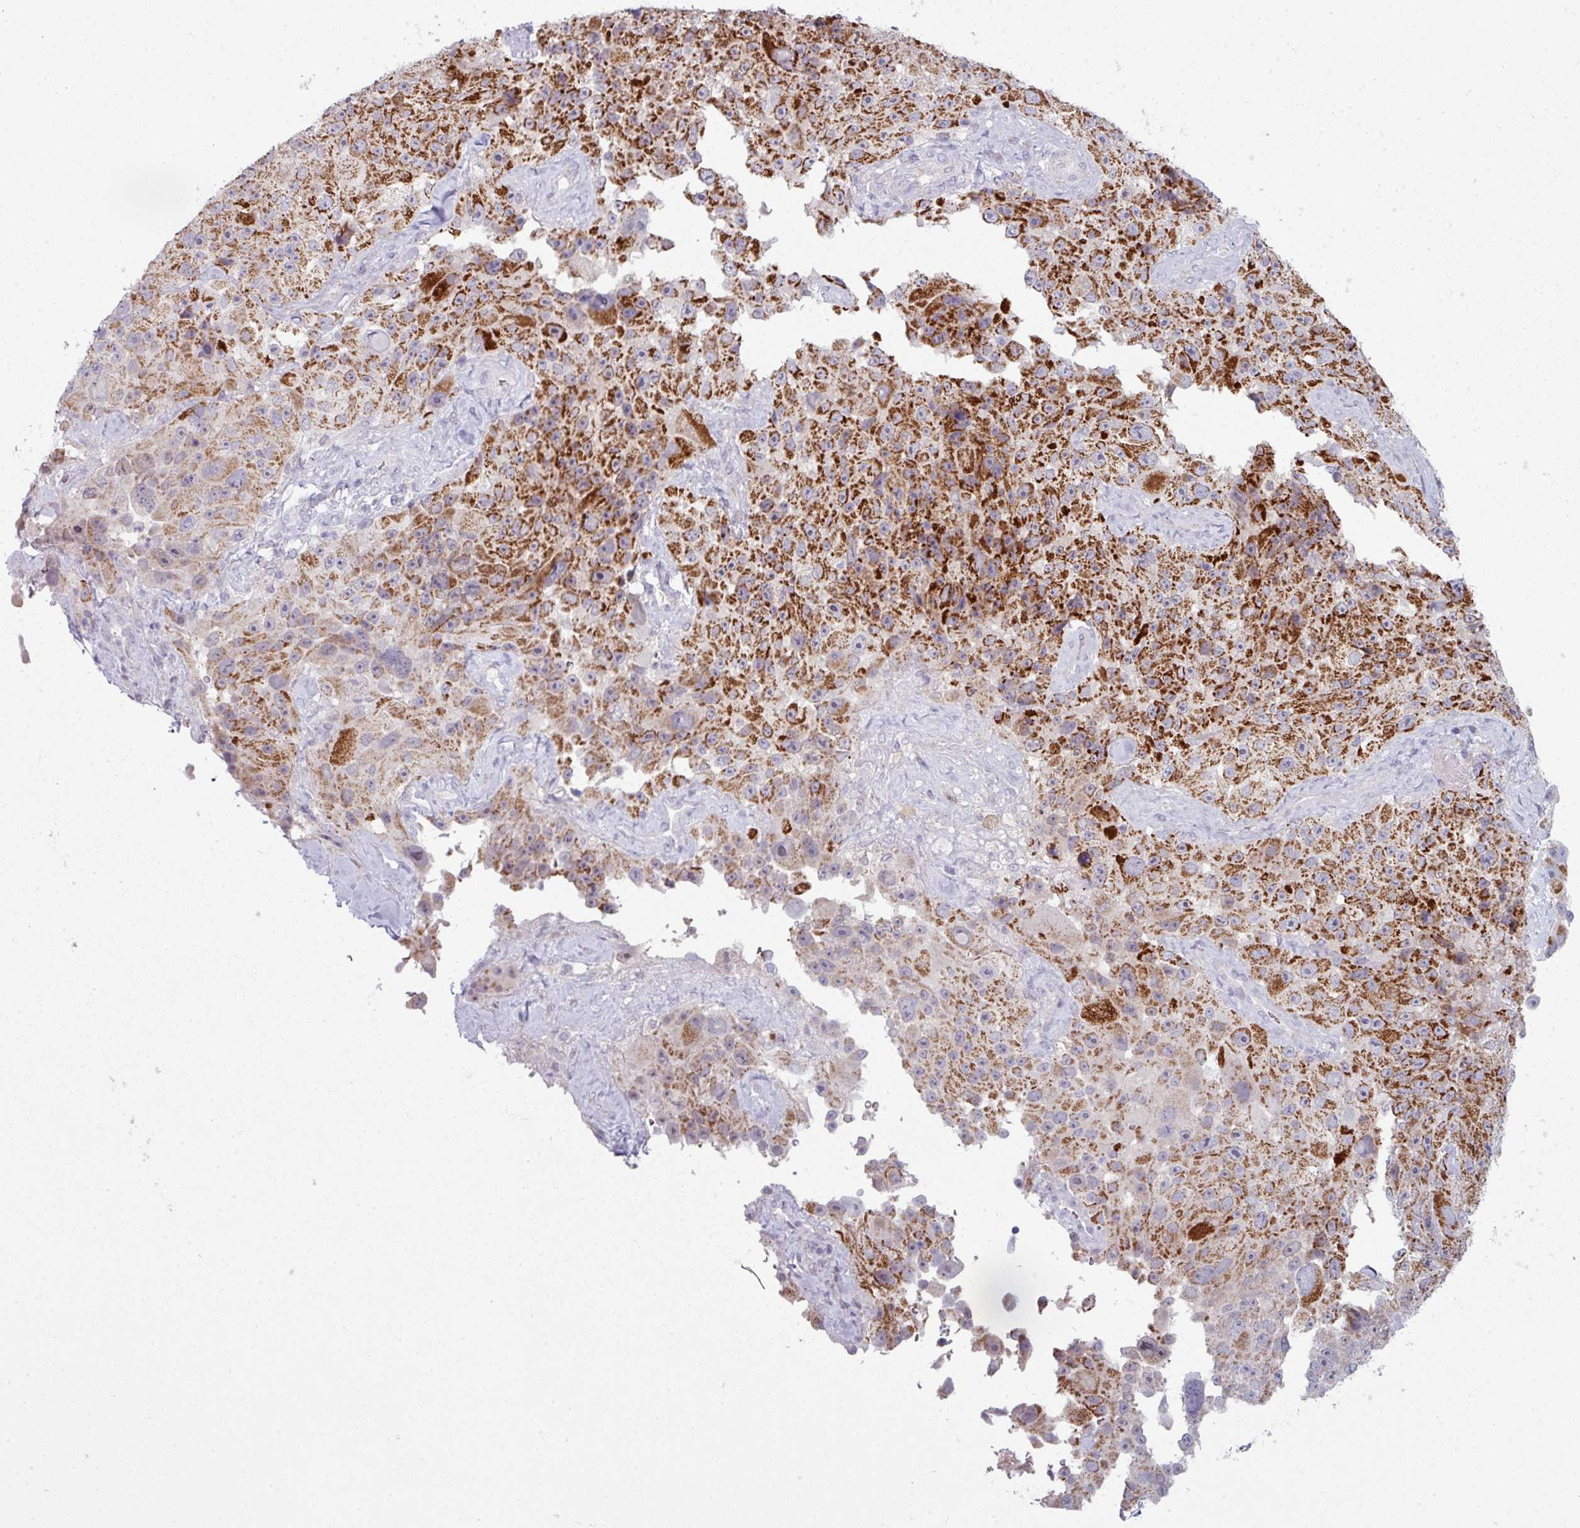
{"staining": {"intensity": "strong", "quantity": ">75%", "location": "cytoplasmic/membranous"}, "tissue": "melanoma", "cell_type": "Tumor cells", "image_type": "cancer", "snomed": [{"axis": "morphology", "description": "Malignant melanoma, Metastatic site"}, {"axis": "topography", "description": "Lymph node"}], "caption": "Tumor cells demonstrate strong cytoplasmic/membranous expression in approximately >75% of cells in malignant melanoma (metastatic site).", "gene": "ZNF615", "patient": {"sex": "male", "age": 62}}